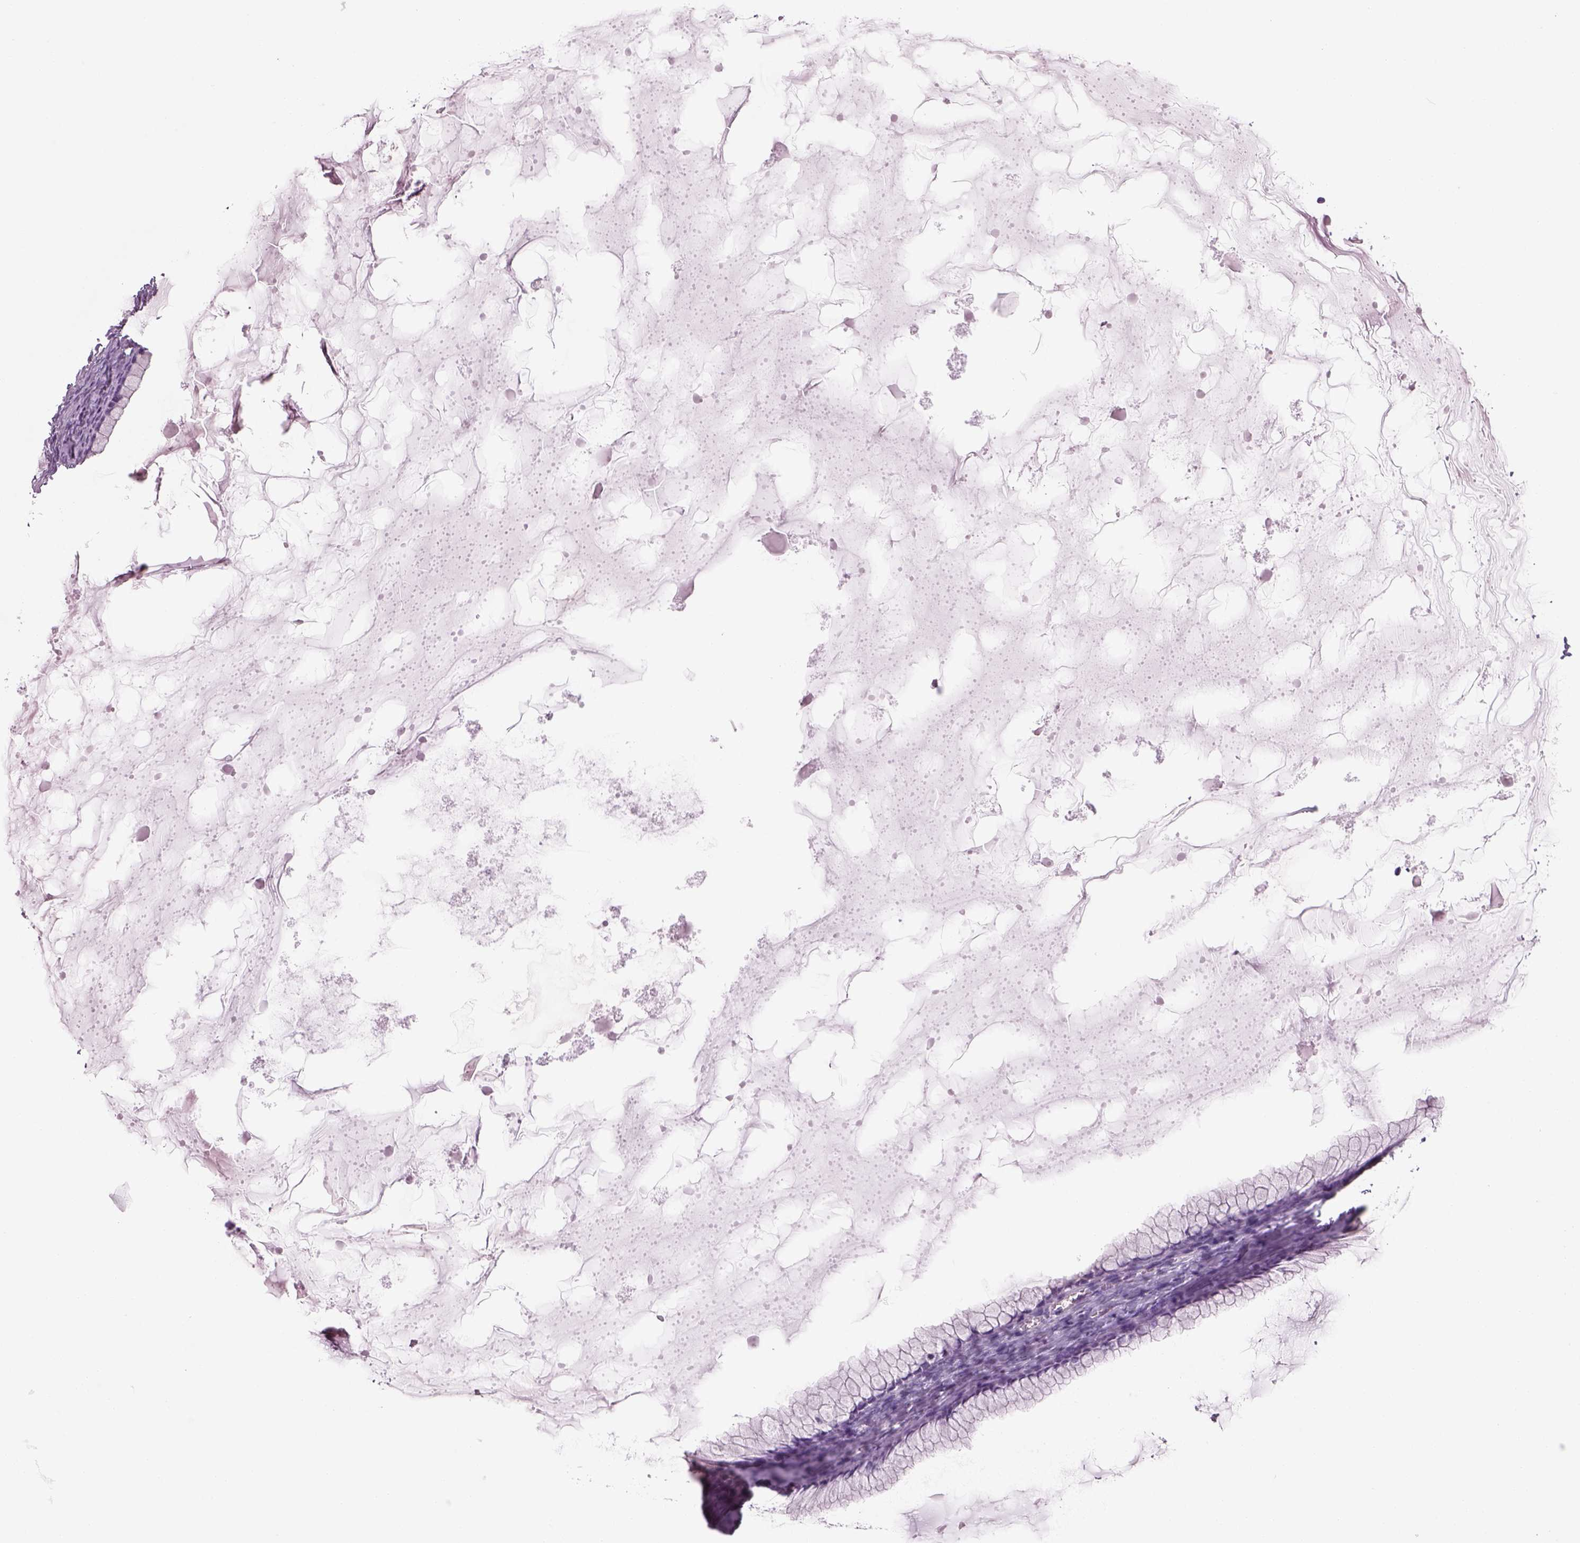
{"staining": {"intensity": "negative", "quantity": "none", "location": "none"}, "tissue": "ovarian cancer", "cell_type": "Tumor cells", "image_type": "cancer", "snomed": [{"axis": "morphology", "description": "Cystadenocarcinoma, mucinous, NOS"}, {"axis": "topography", "description": "Ovary"}], "caption": "IHC image of neoplastic tissue: human ovarian mucinous cystadenocarcinoma stained with DAB (3,3'-diaminobenzidine) reveals no significant protein staining in tumor cells.", "gene": "MDH1B", "patient": {"sex": "female", "age": 41}}